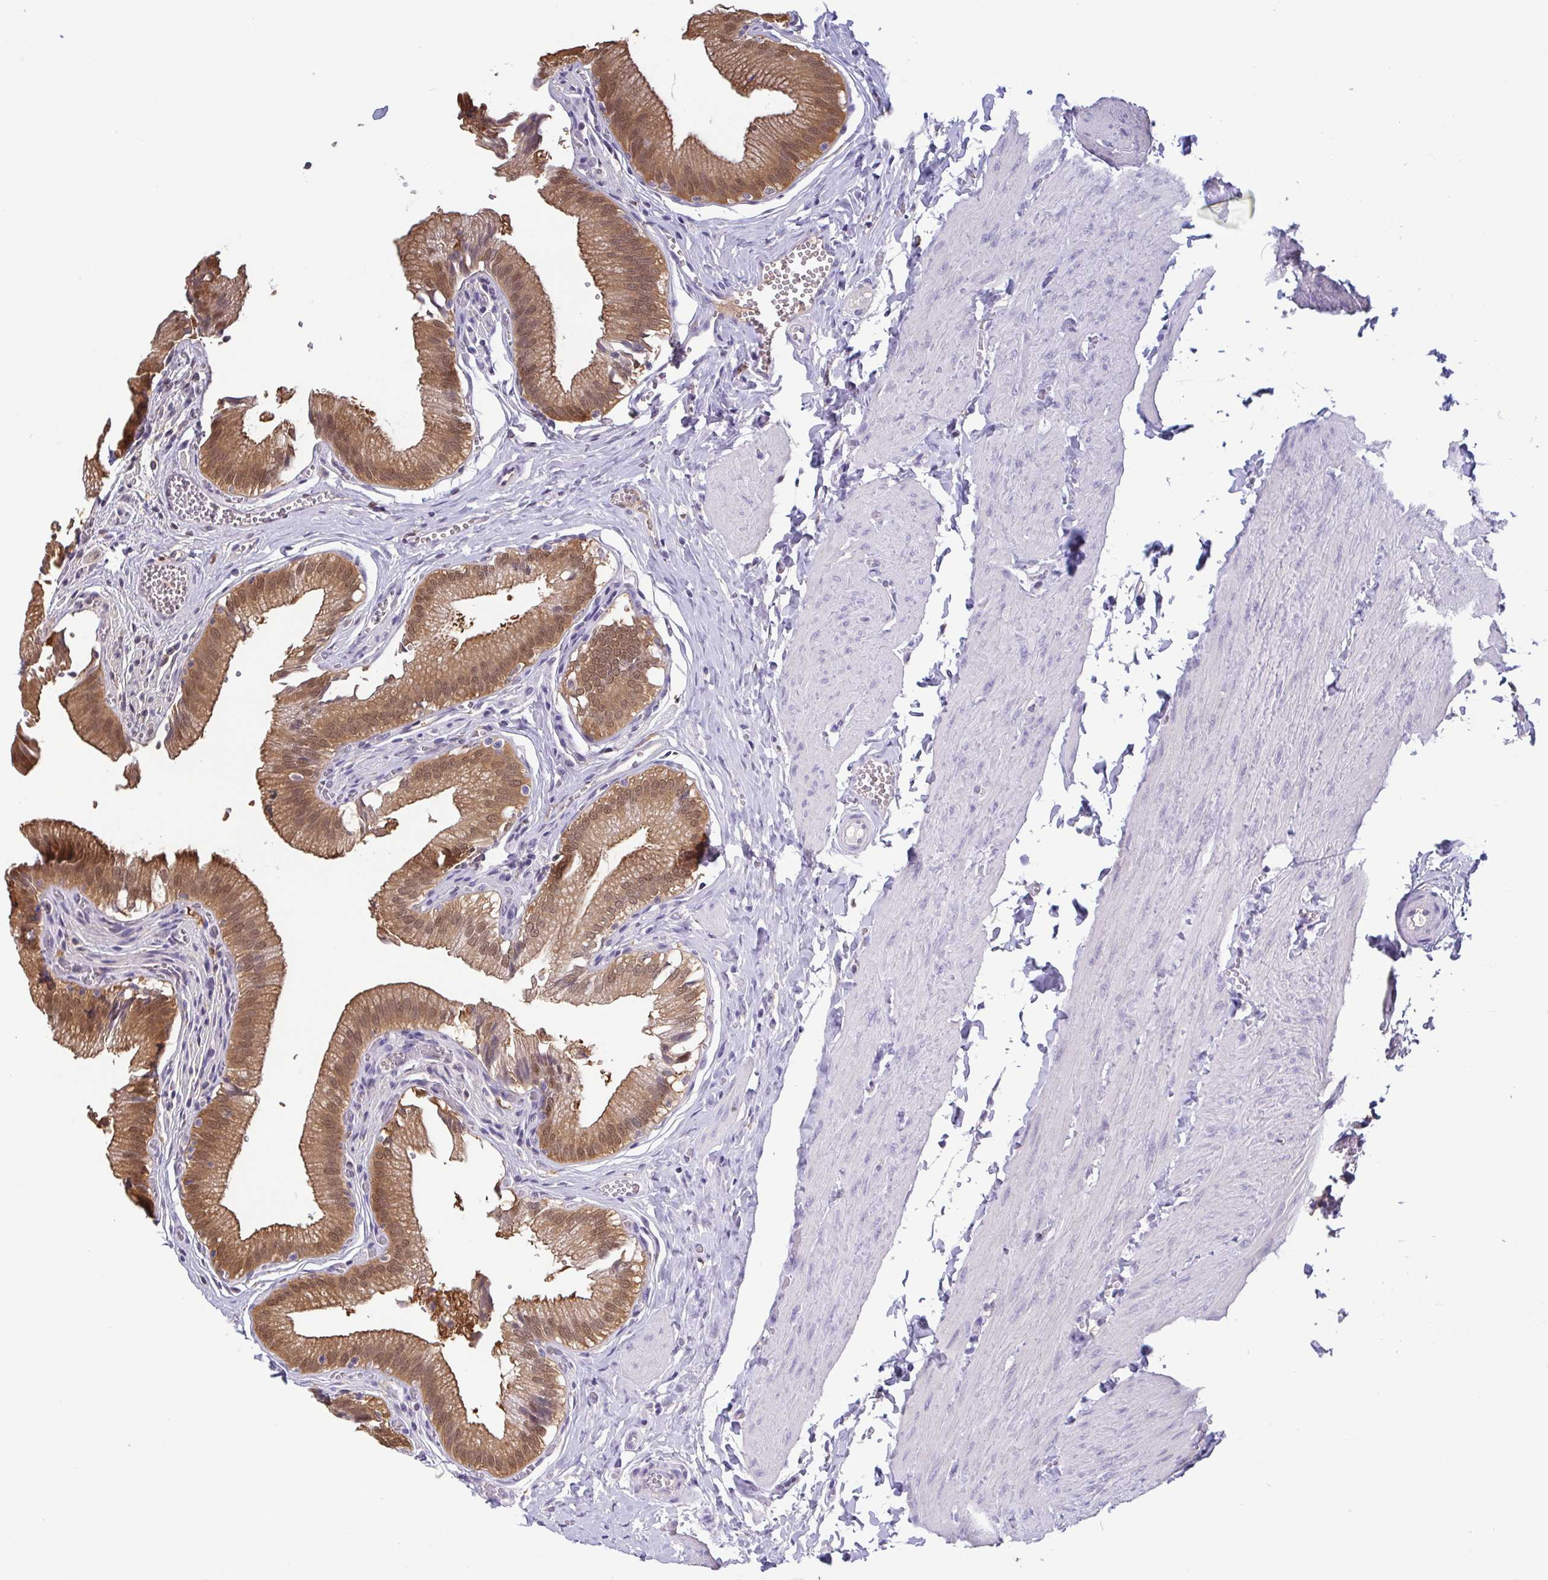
{"staining": {"intensity": "strong", "quantity": ">75%", "location": "cytoplasmic/membranous,nuclear"}, "tissue": "gallbladder", "cell_type": "Glandular cells", "image_type": "normal", "snomed": [{"axis": "morphology", "description": "Normal tissue, NOS"}, {"axis": "topography", "description": "Gallbladder"}, {"axis": "topography", "description": "Peripheral nerve tissue"}], "caption": "Human gallbladder stained for a protein (brown) displays strong cytoplasmic/membranous,nuclear positive staining in approximately >75% of glandular cells.", "gene": "IDH1", "patient": {"sex": "male", "age": 17}}